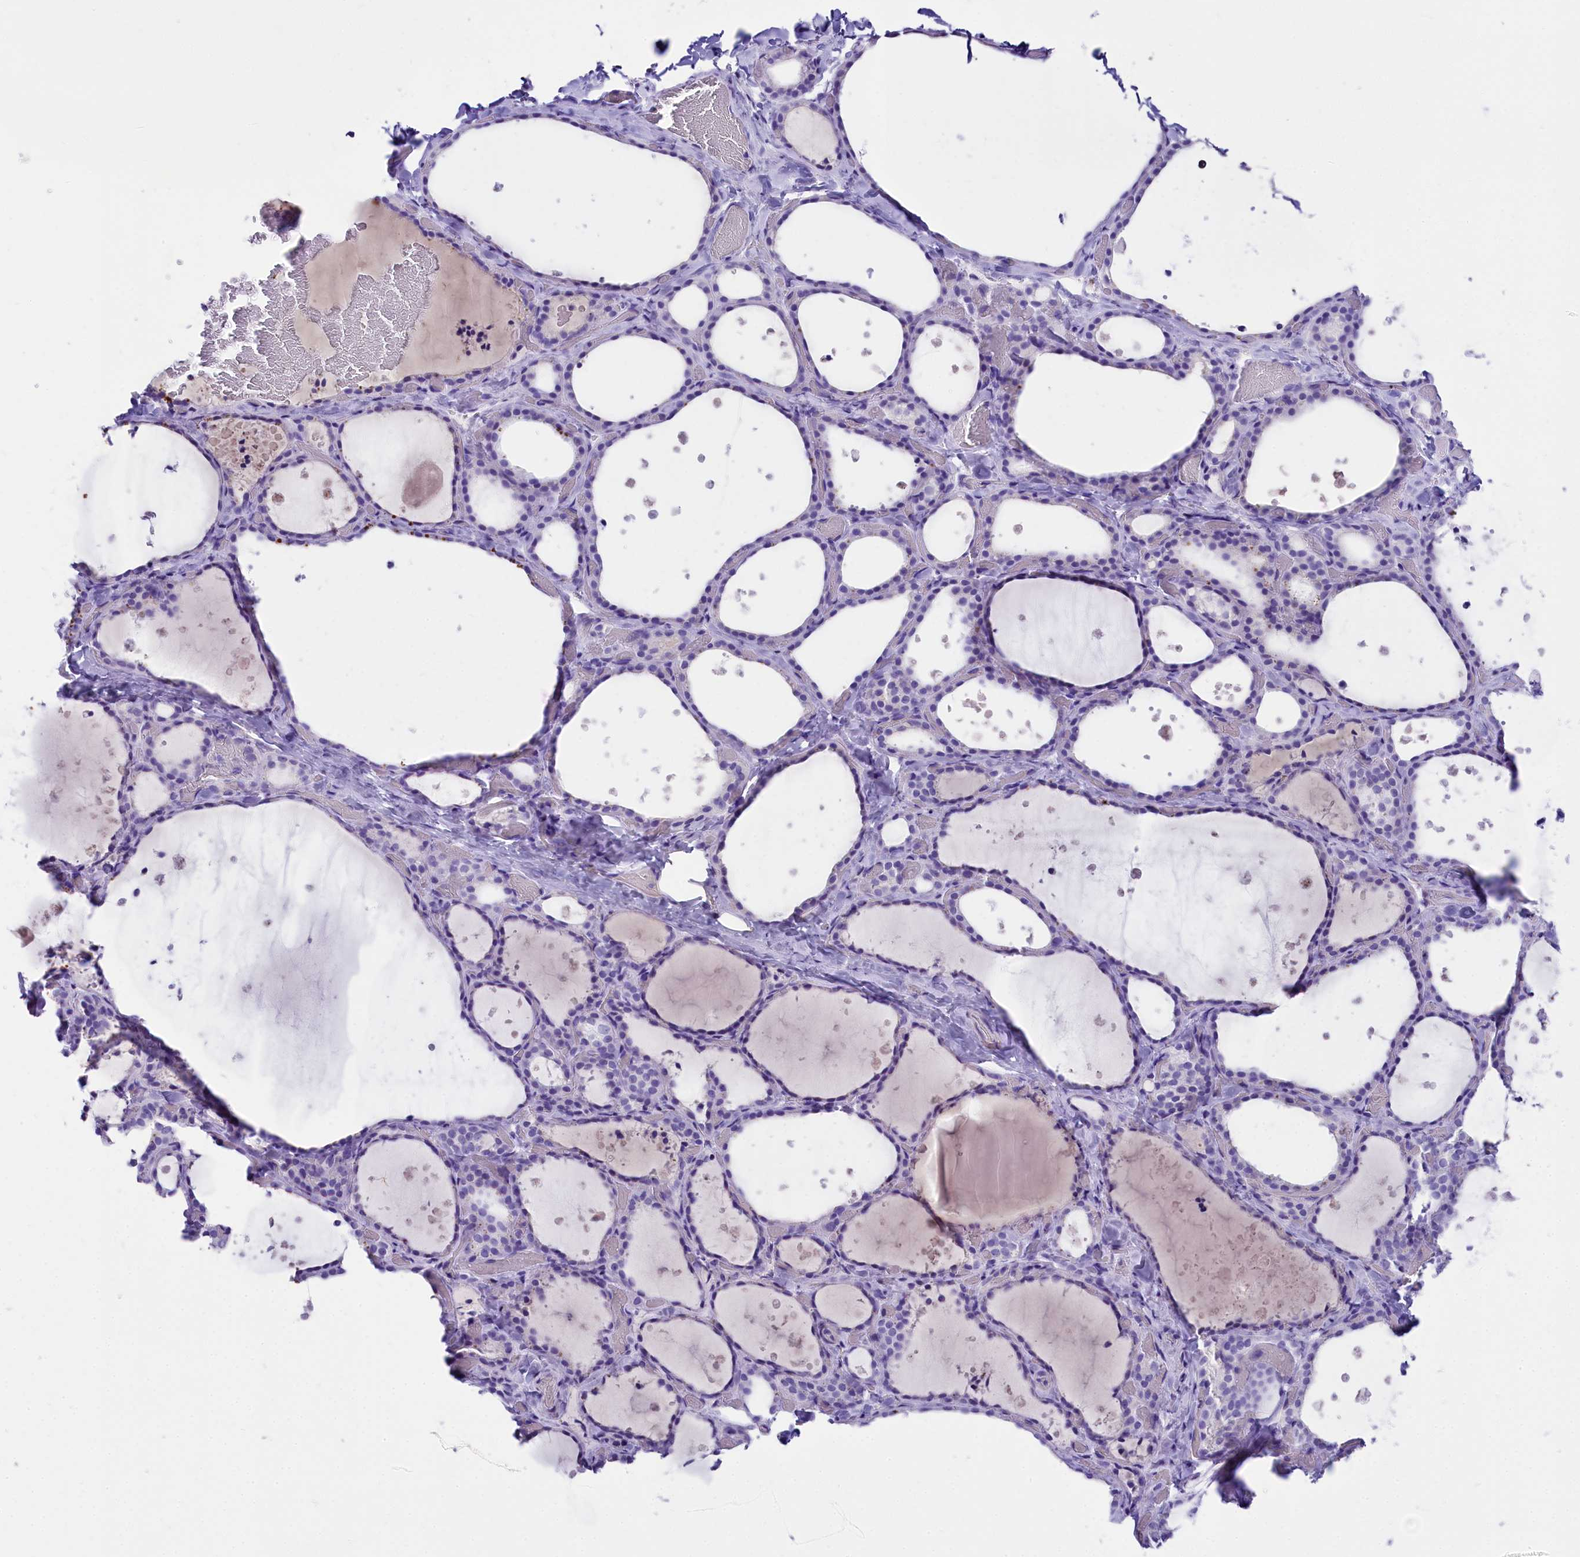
{"staining": {"intensity": "negative", "quantity": "none", "location": "none"}, "tissue": "thyroid gland", "cell_type": "Glandular cells", "image_type": "normal", "snomed": [{"axis": "morphology", "description": "Normal tissue, NOS"}, {"axis": "topography", "description": "Thyroid gland"}], "caption": "IHC of normal human thyroid gland reveals no positivity in glandular cells.", "gene": "SKIDA1", "patient": {"sex": "female", "age": 44}}